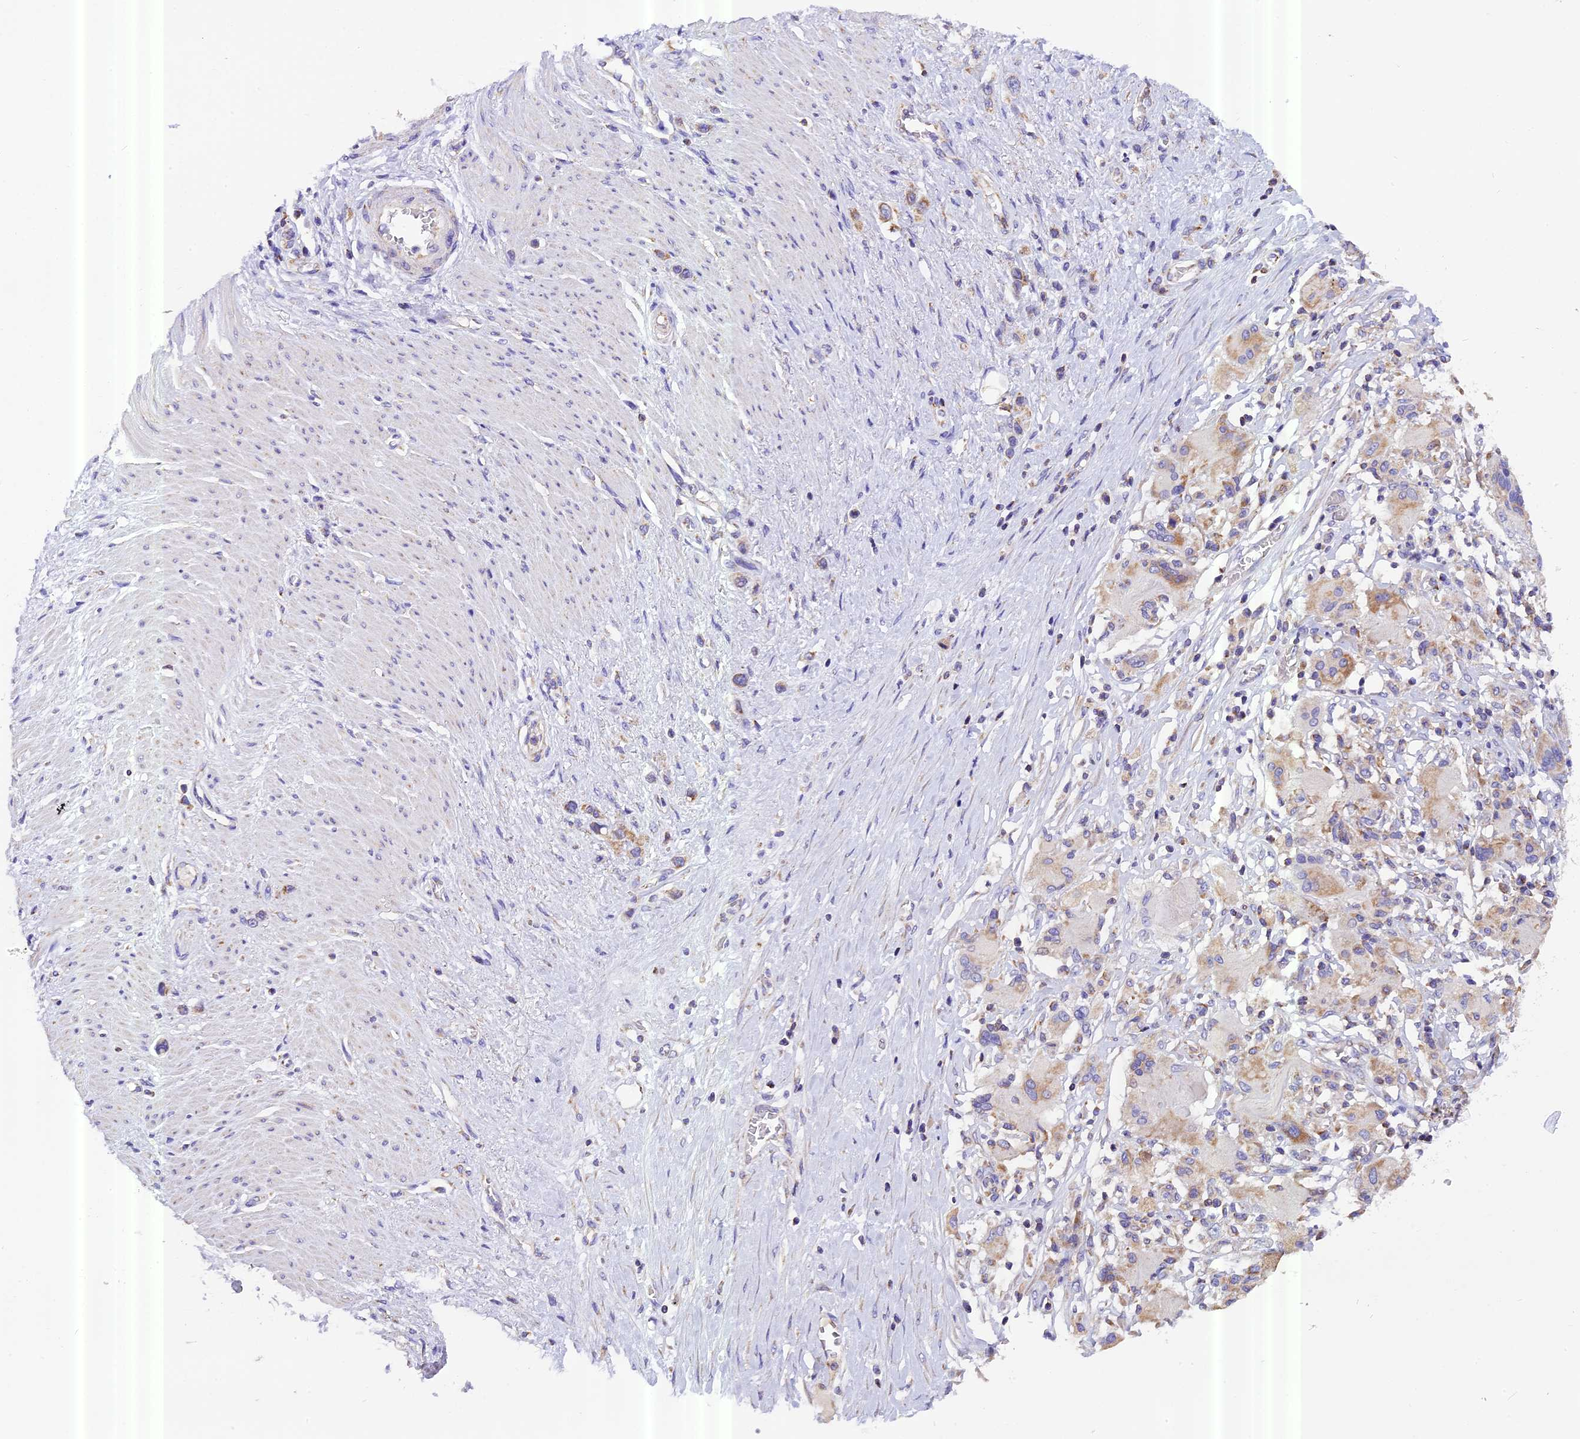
{"staining": {"intensity": "weak", "quantity": "25%-75%", "location": "cytoplasmic/membranous"}, "tissue": "stomach cancer", "cell_type": "Tumor cells", "image_type": "cancer", "snomed": [{"axis": "morphology", "description": "Adenocarcinoma, NOS"}, {"axis": "morphology", "description": "Adenocarcinoma, High grade"}, {"axis": "topography", "description": "Stomach, upper"}, {"axis": "topography", "description": "Stomach, lower"}], "caption": "IHC histopathology image of neoplastic tissue: adenocarcinoma (stomach) stained using IHC shows low levels of weak protein expression localized specifically in the cytoplasmic/membranous of tumor cells, appearing as a cytoplasmic/membranous brown color.", "gene": "MGME1", "patient": {"sex": "female", "age": 65}}